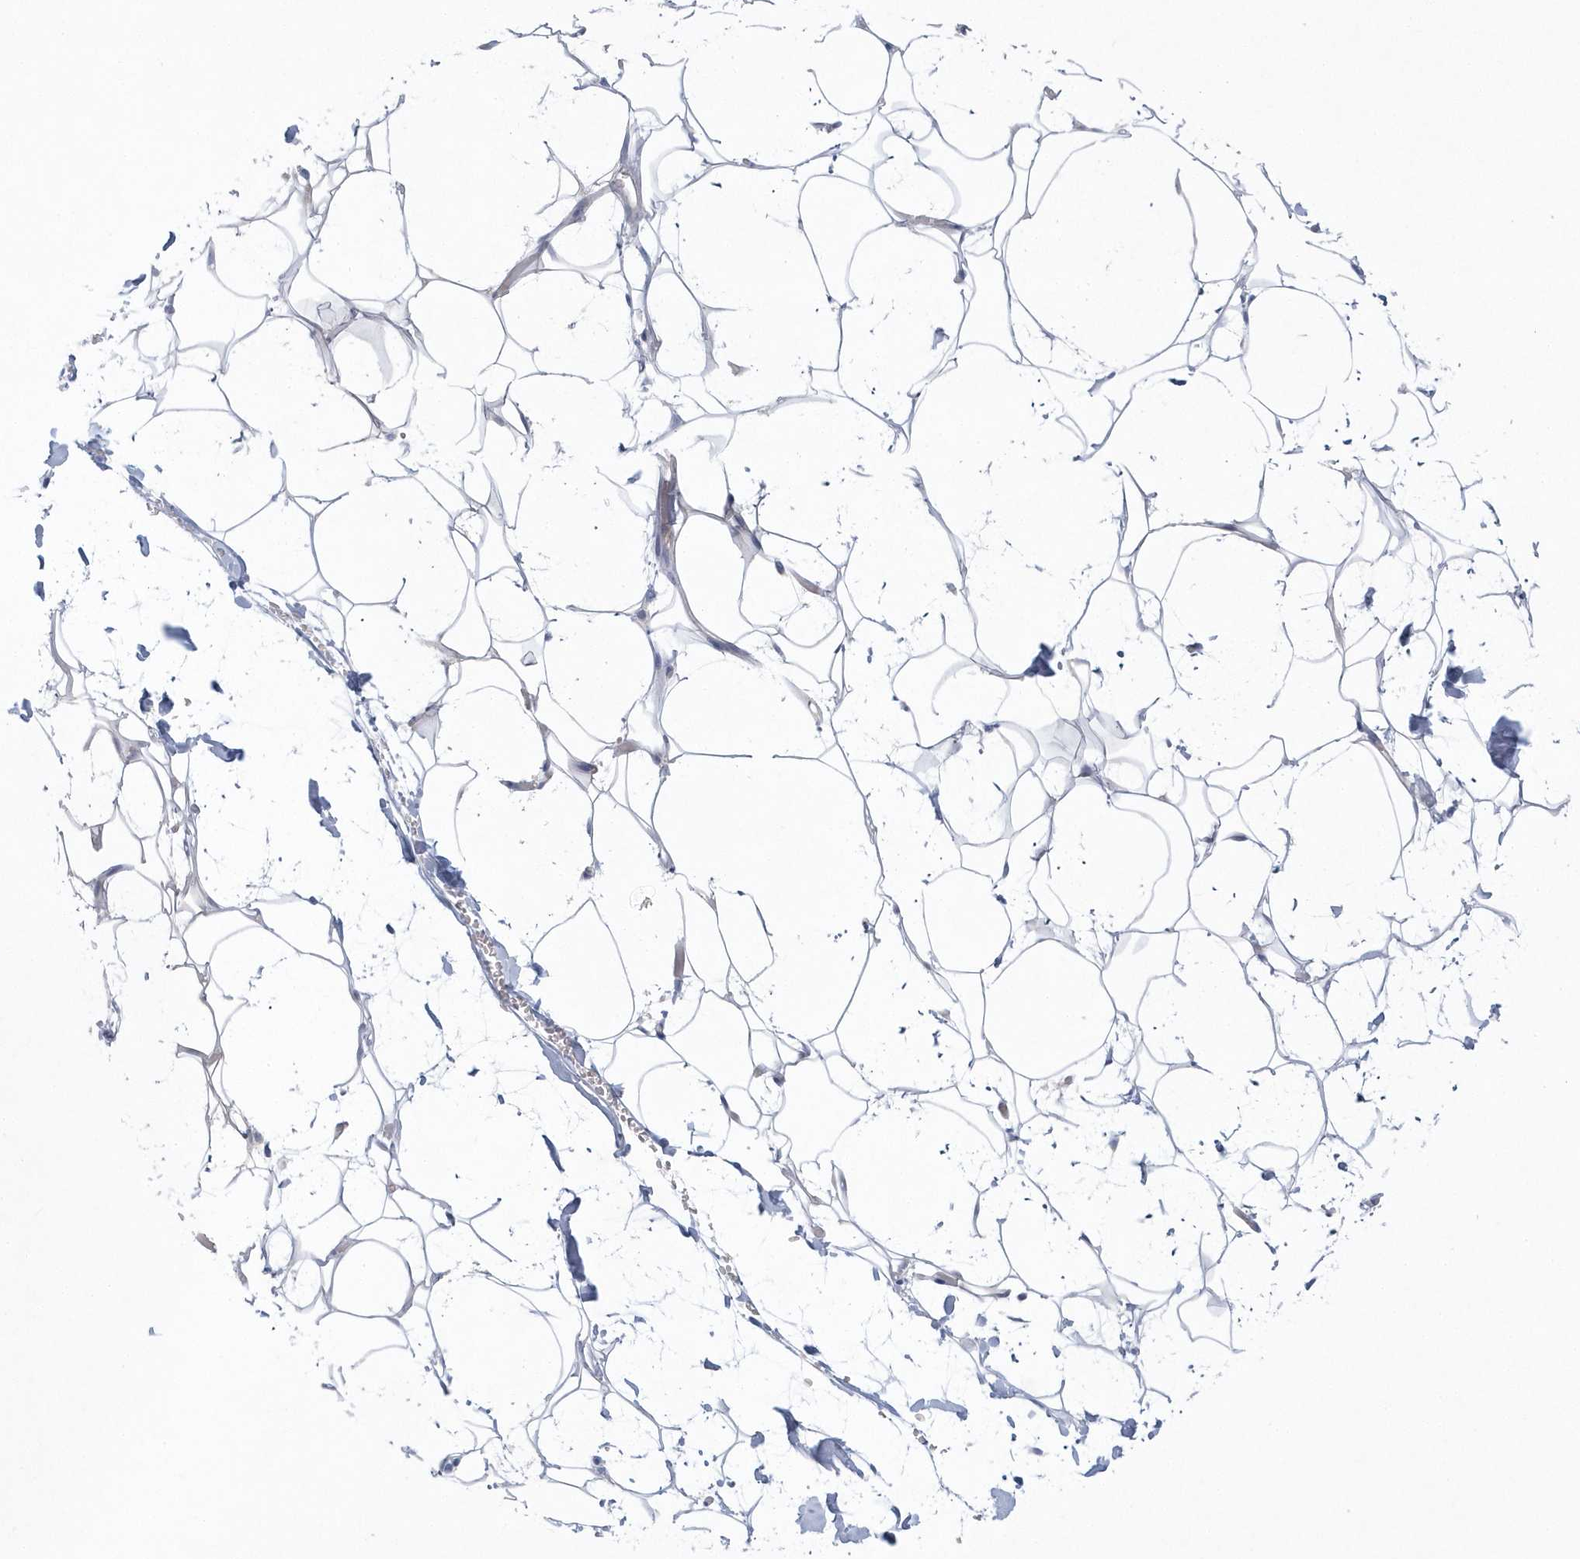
{"staining": {"intensity": "negative", "quantity": "none", "location": "none"}, "tissue": "adipose tissue", "cell_type": "Adipocytes", "image_type": "normal", "snomed": [{"axis": "morphology", "description": "Normal tissue, NOS"}, {"axis": "topography", "description": "Breast"}], "caption": "Human adipose tissue stained for a protein using immunohistochemistry shows no staining in adipocytes.", "gene": "NIPAL1", "patient": {"sex": "female", "age": 26}}